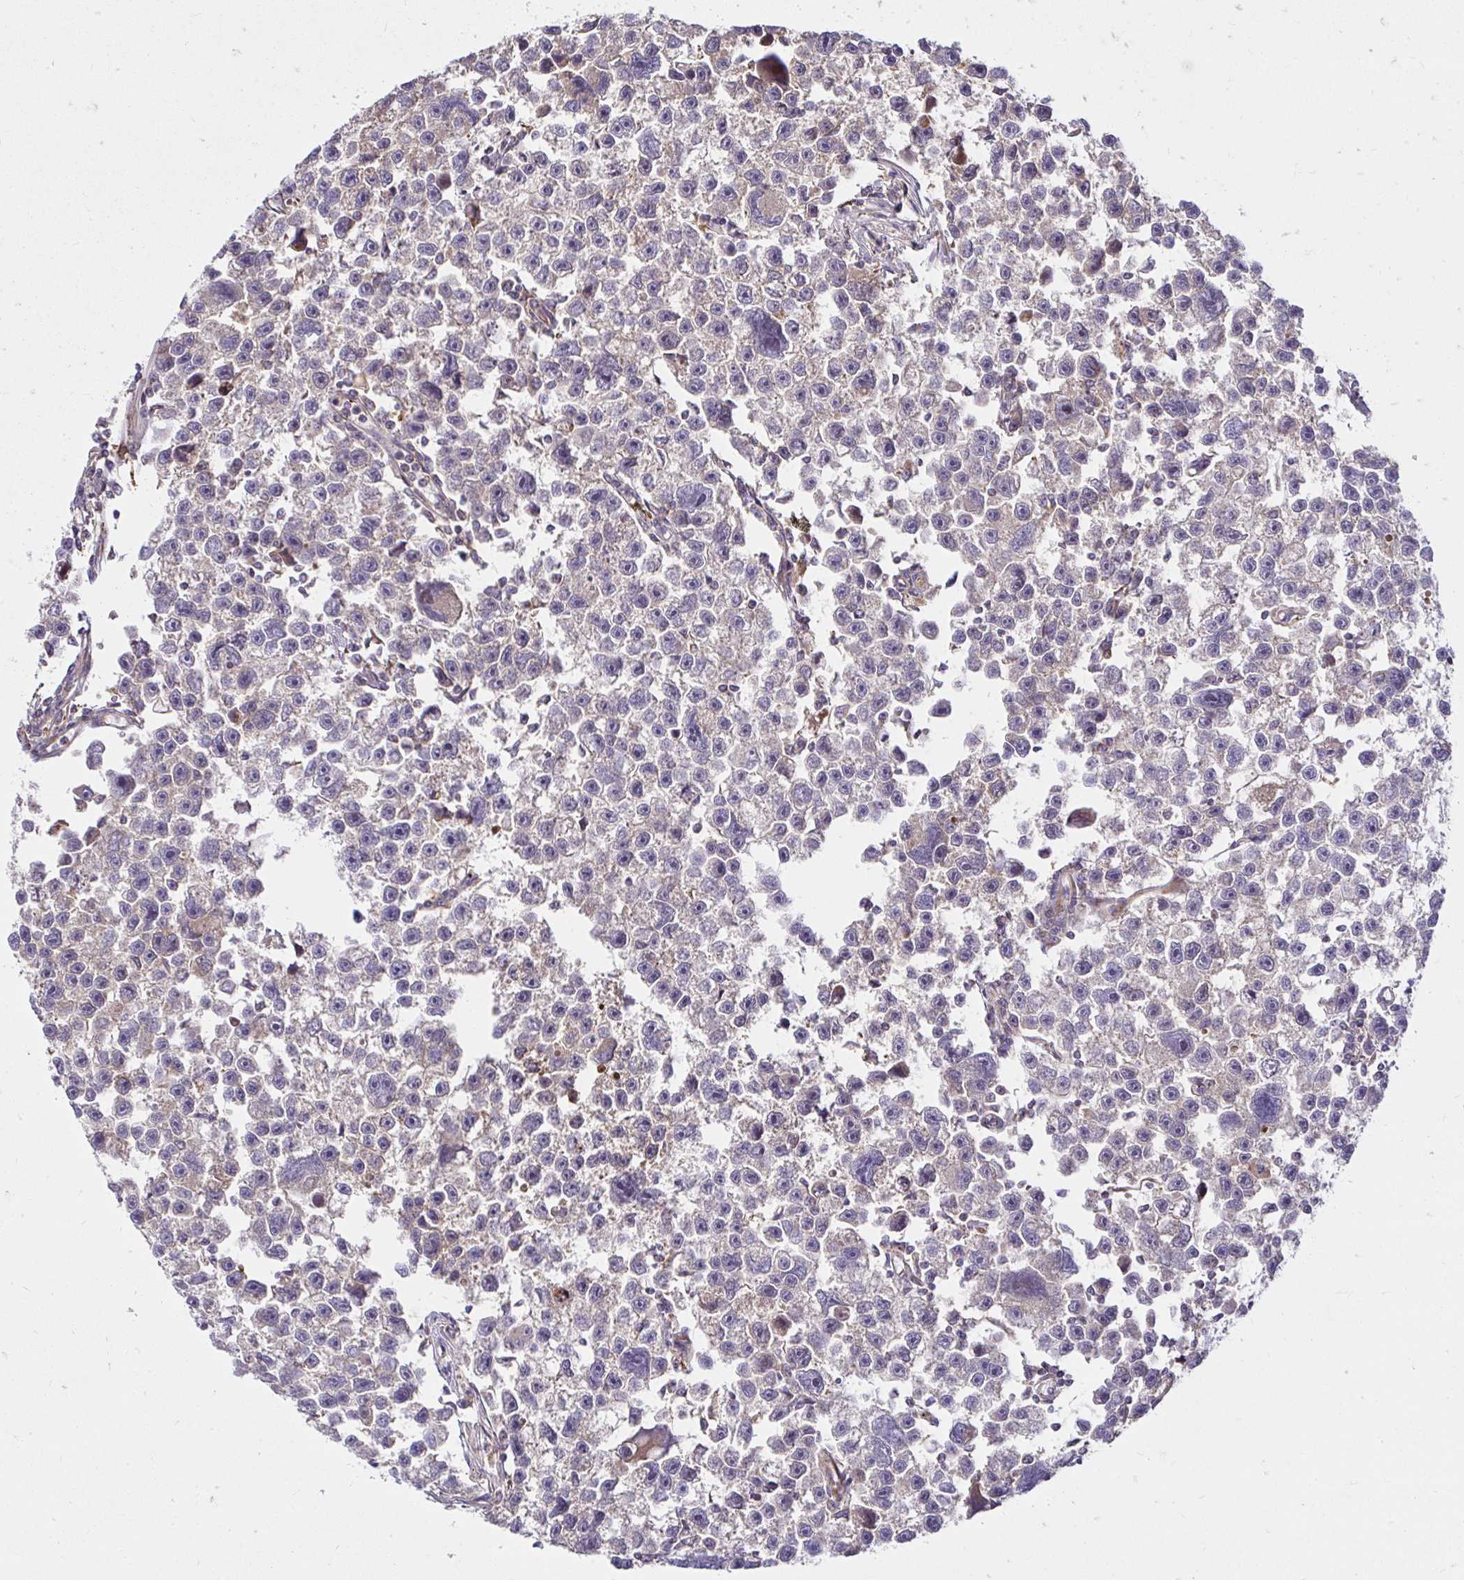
{"staining": {"intensity": "negative", "quantity": "none", "location": "none"}, "tissue": "testis cancer", "cell_type": "Tumor cells", "image_type": "cancer", "snomed": [{"axis": "morphology", "description": "Seminoma, NOS"}, {"axis": "topography", "description": "Testis"}], "caption": "DAB immunohistochemical staining of human testis seminoma reveals no significant expression in tumor cells.", "gene": "ITGA2", "patient": {"sex": "male", "age": 26}}